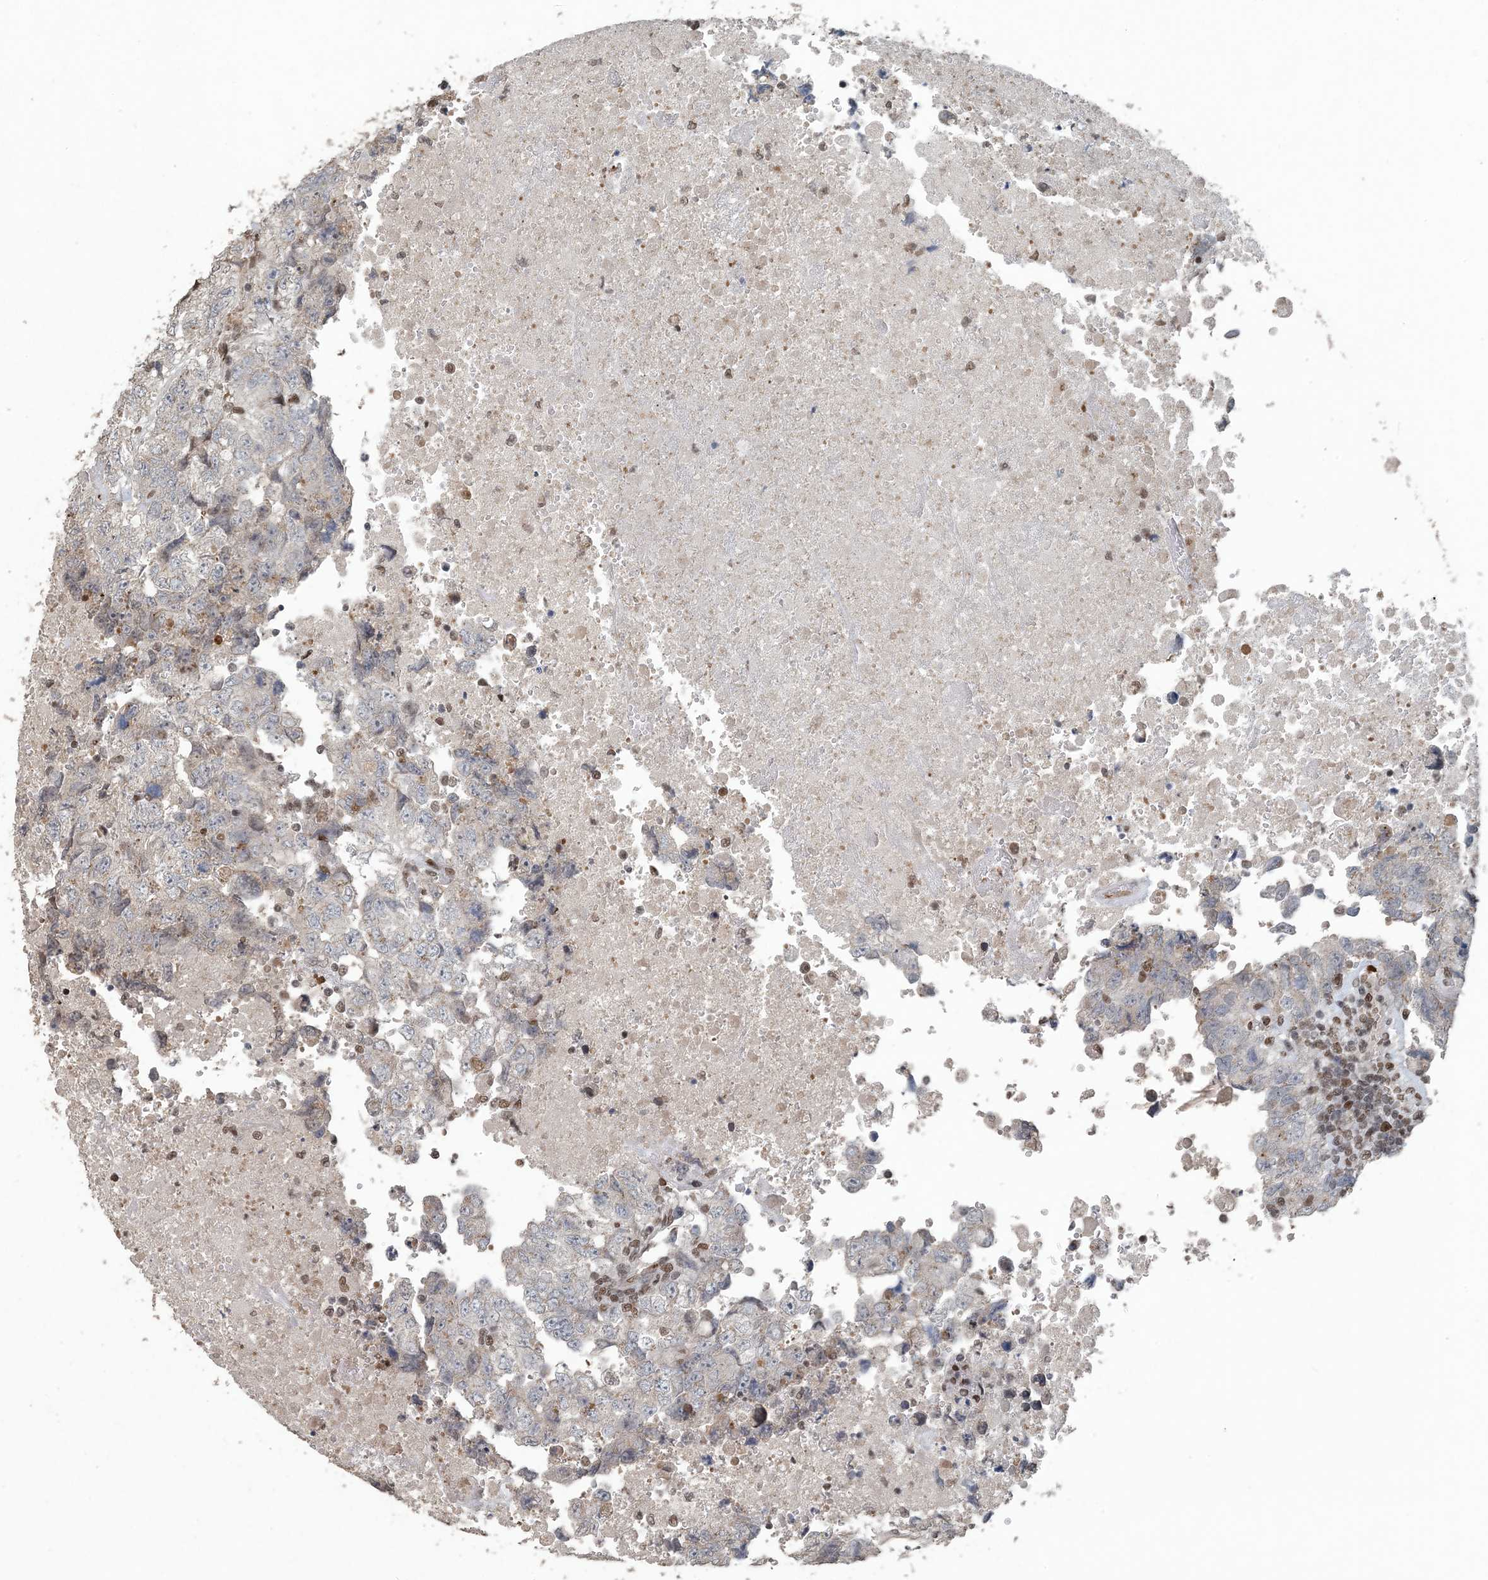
{"staining": {"intensity": "negative", "quantity": "none", "location": "none"}, "tissue": "testis cancer", "cell_type": "Tumor cells", "image_type": "cancer", "snomed": [{"axis": "morphology", "description": "Carcinoma, Embryonal, NOS"}, {"axis": "topography", "description": "Testis"}], "caption": "Tumor cells are negative for brown protein staining in testis cancer (embryonal carcinoma). (Immunohistochemistry (ihc), brightfield microscopy, high magnification).", "gene": "MBD2", "patient": {"sex": "male", "age": 37}}